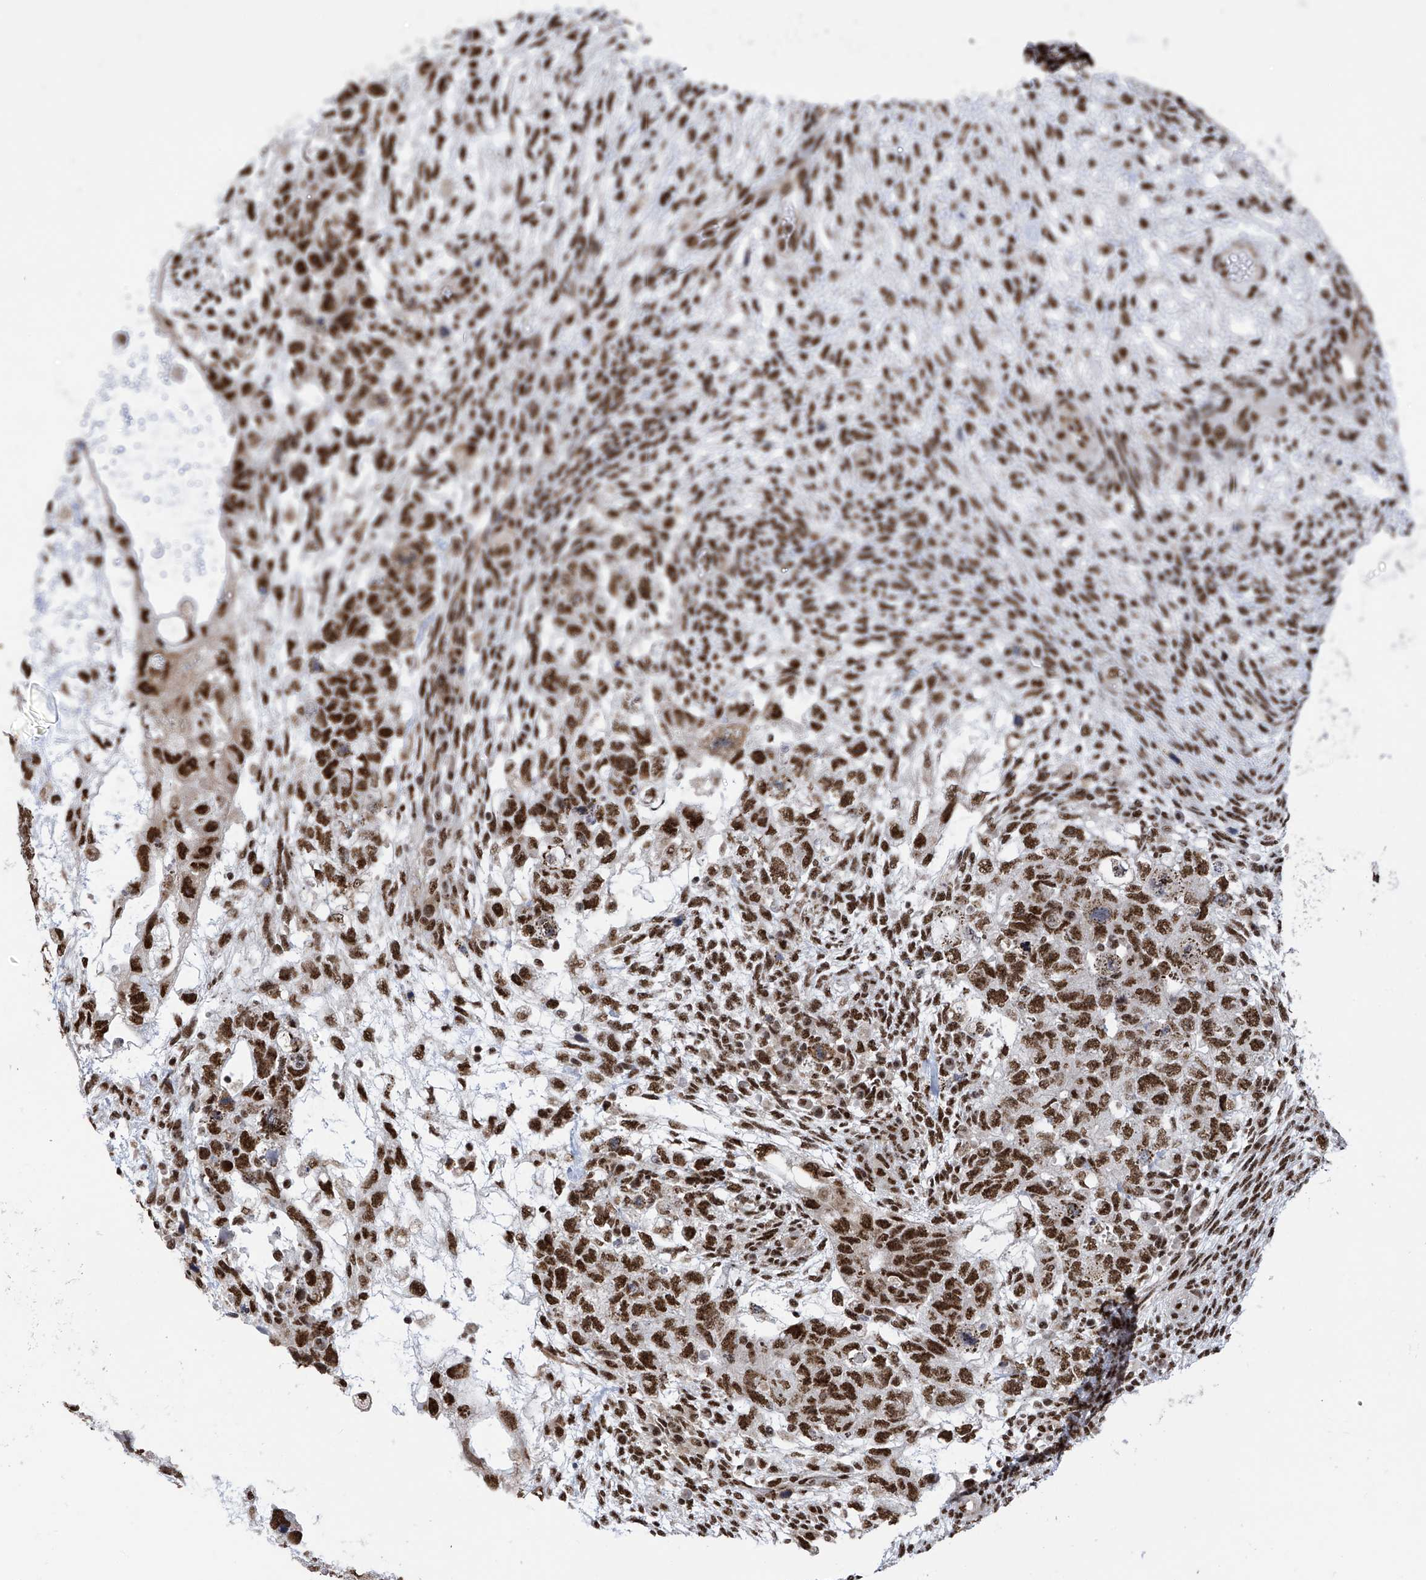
{"staining": {"intensity": "strong", "quantity": ">75%", "location": "nuclear"}, "tissue": "testis cancer", "cell_type": "Tumor cells", "image_type": "cancer", "snomed": [{"axis": "morphology", "description": "Normal tissue, NOS"}, {"axis": "morphology", "description": "Carcinoma, Embryonal, NOS"}, {"axis": "topography", "description": "Testis"}], "caption": "Brown immunohistochemical staining in human testis cancer exhibits strong nuclear expression in approximately >75% of tumor cells.", "gene": "APLF", "patient": {"sex": "male", "age": 36}}